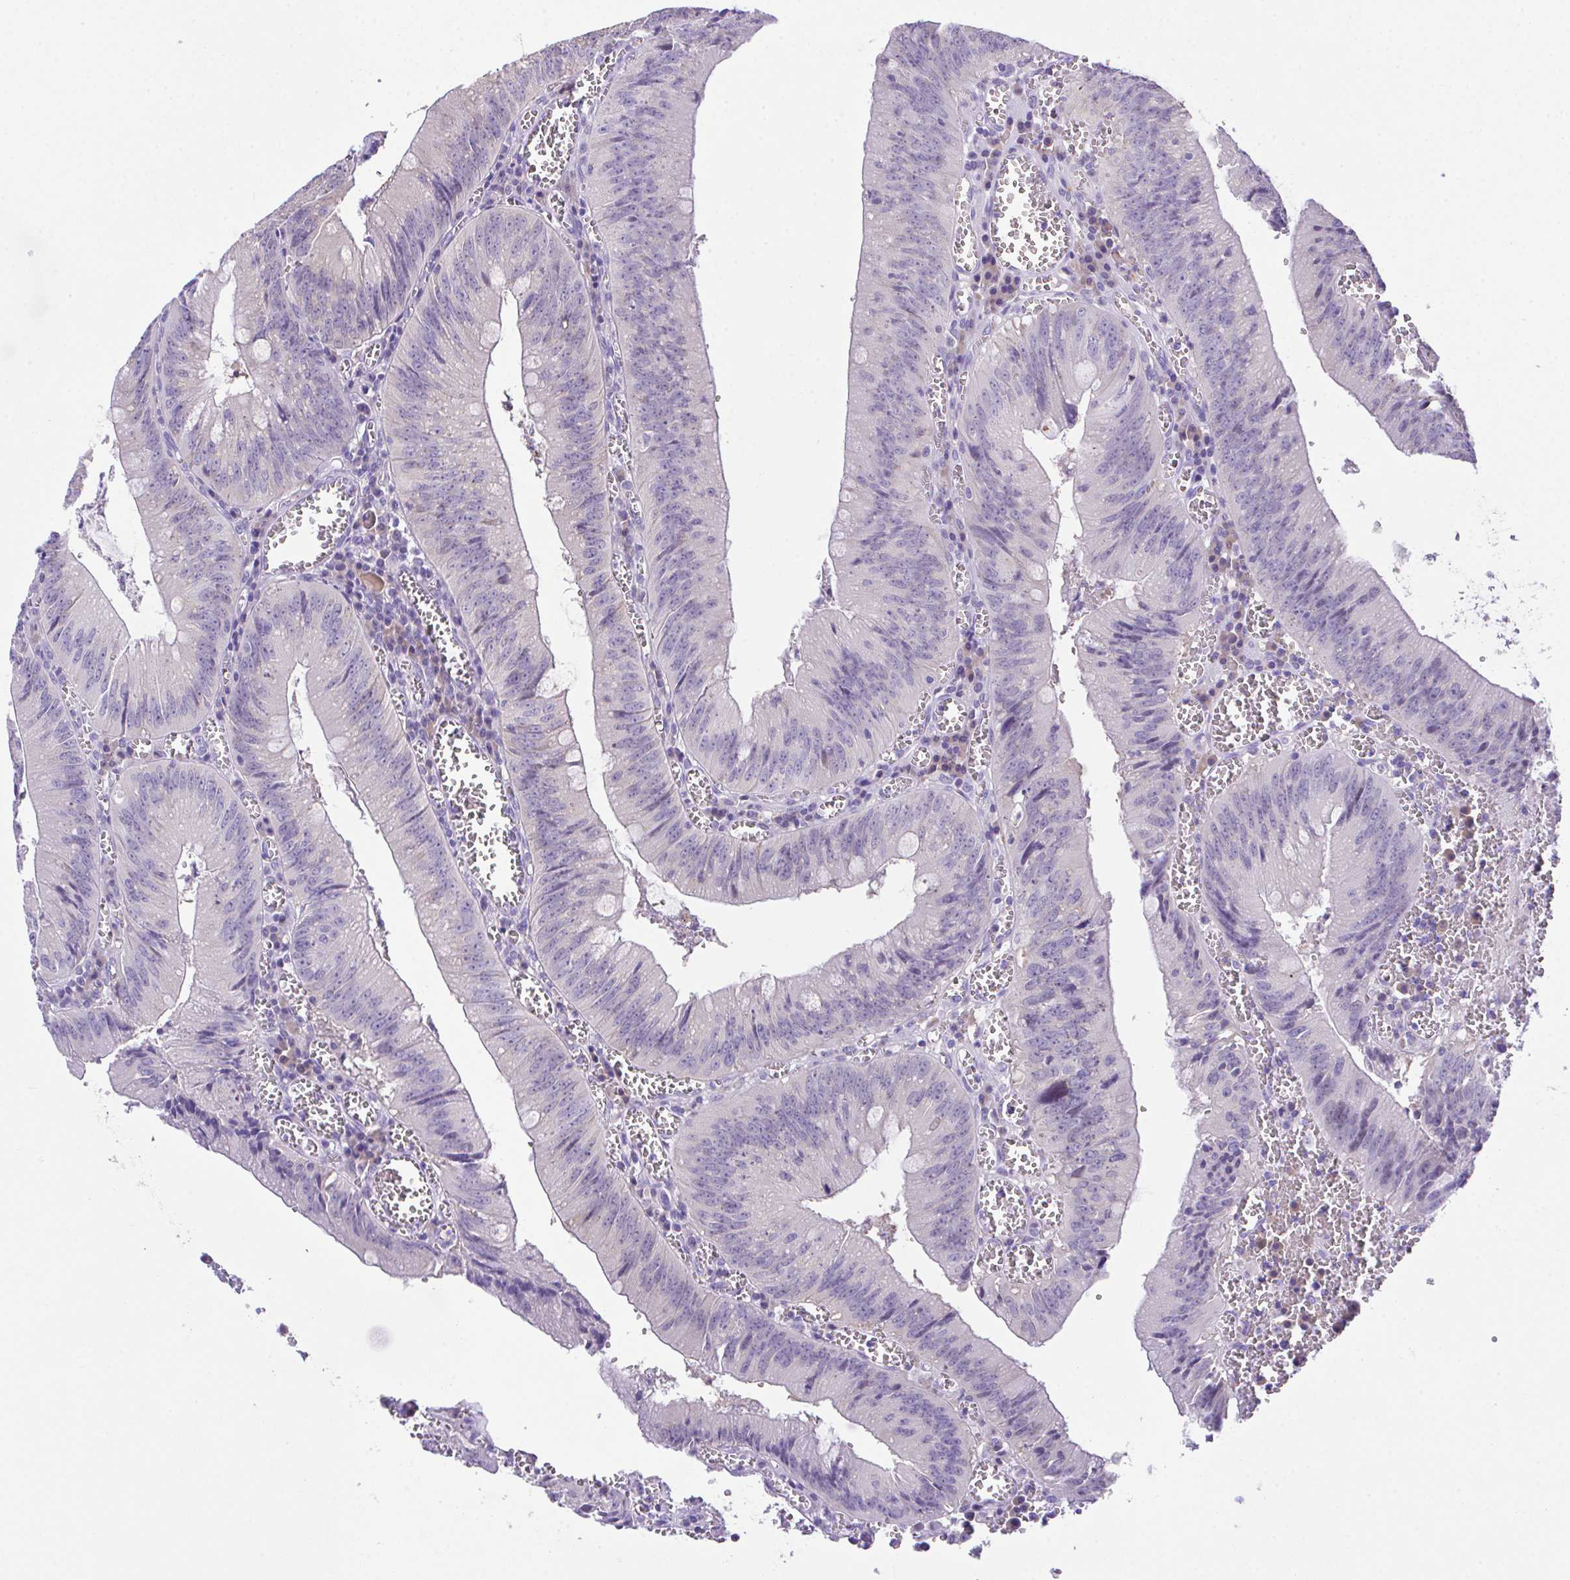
{"staining": {"intensity": "negative", "quantity": "none", "location": "none"}, "tissue": "colorectal cancer", "cell_type": "Tumor cells", "image_type": "cancer", "snomed": [{"axis": "morphology", "description": "Adenocarcinoma, NOS"}, {"axis": "topography", "description": "Rectum"}], "caption": "High magnification brightfield microscopy of adenocarcinoma (colorectal) stained with DAB (3,3'-diaminobenzidine) (brown) and counterstained with hematoxylin (blue): tumor cells show no significant staining.", "gene": "HOXB4", "patient": {"sex": "female", "age": 81}}